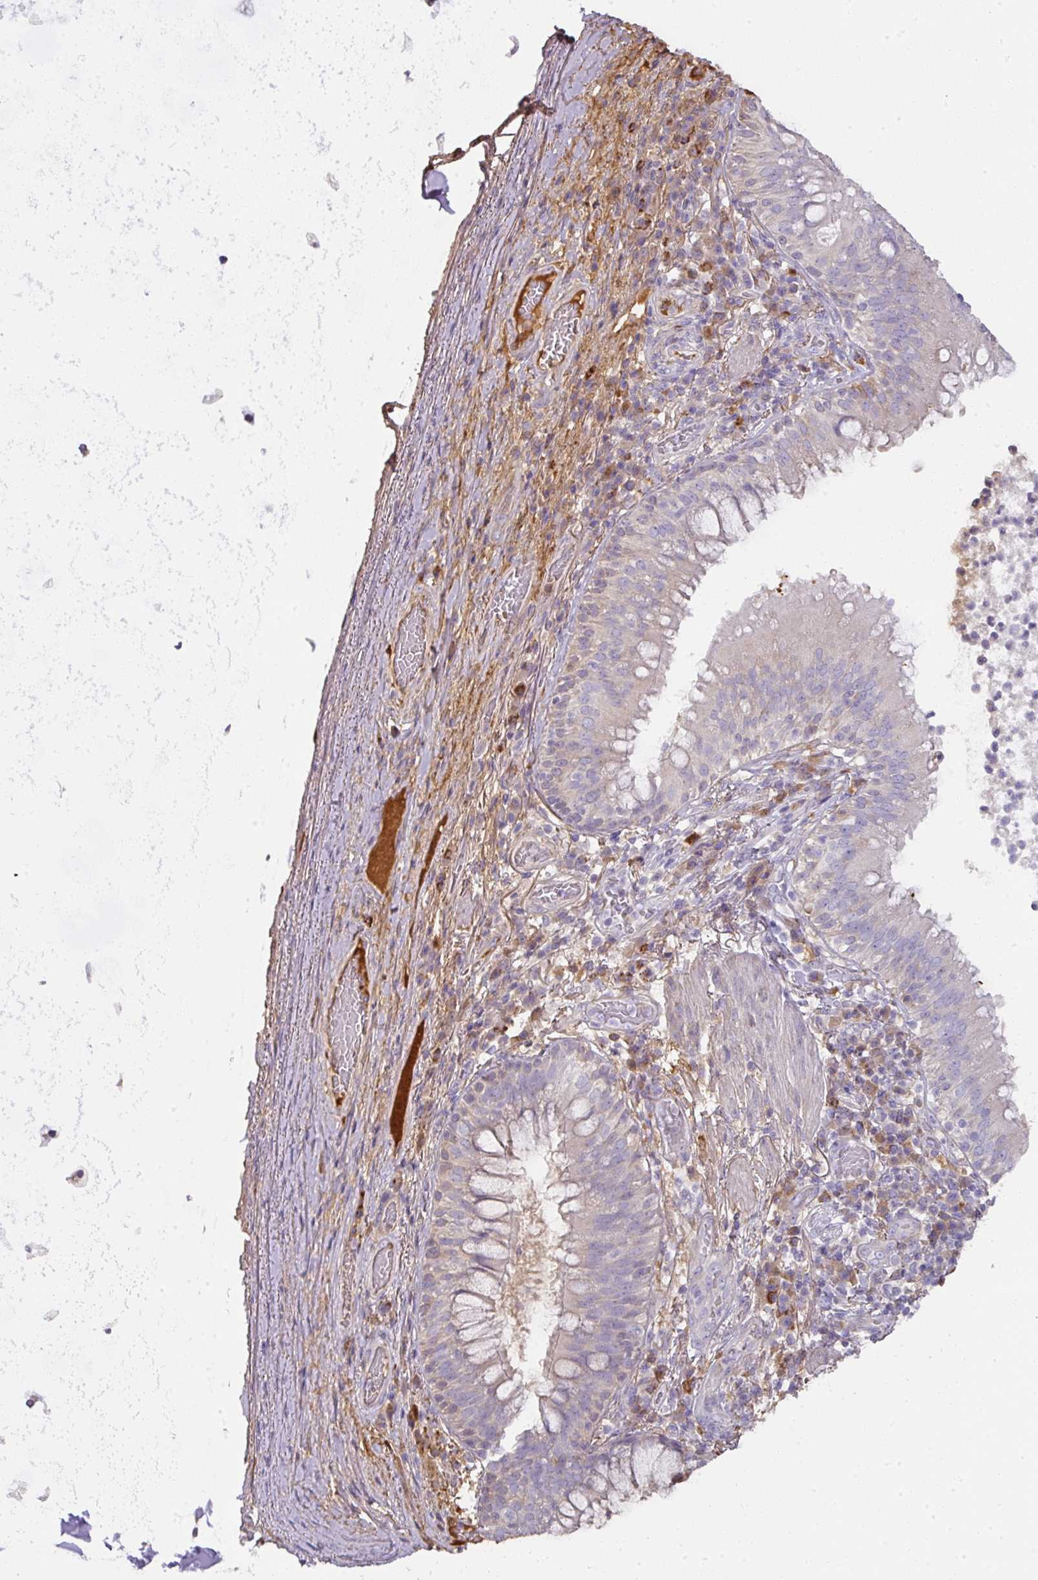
{"staining": {"intensity": "negative", "quantity": "none", "location": "none"}, "tissue": "bronchus", "cell_type": "Respiratory epithelial cells", "image_type": "normal", "snomed": [{"axis": "morphology", "description": "Normal tissue, NOS"}, {"axis": "topography", "description": "Cartilage tissue"}, {"axis": "topography", "description": "Bronchus"}], "caption": "This is a photomicrograph of IHC staining of unremarkable bronchus, which shows no staining in respiratory epithelial cells. (DAB immunohistochemistry, high magnification).", "gene": "CCZ1B", "patient": {"sex": "male", "age": 56}}